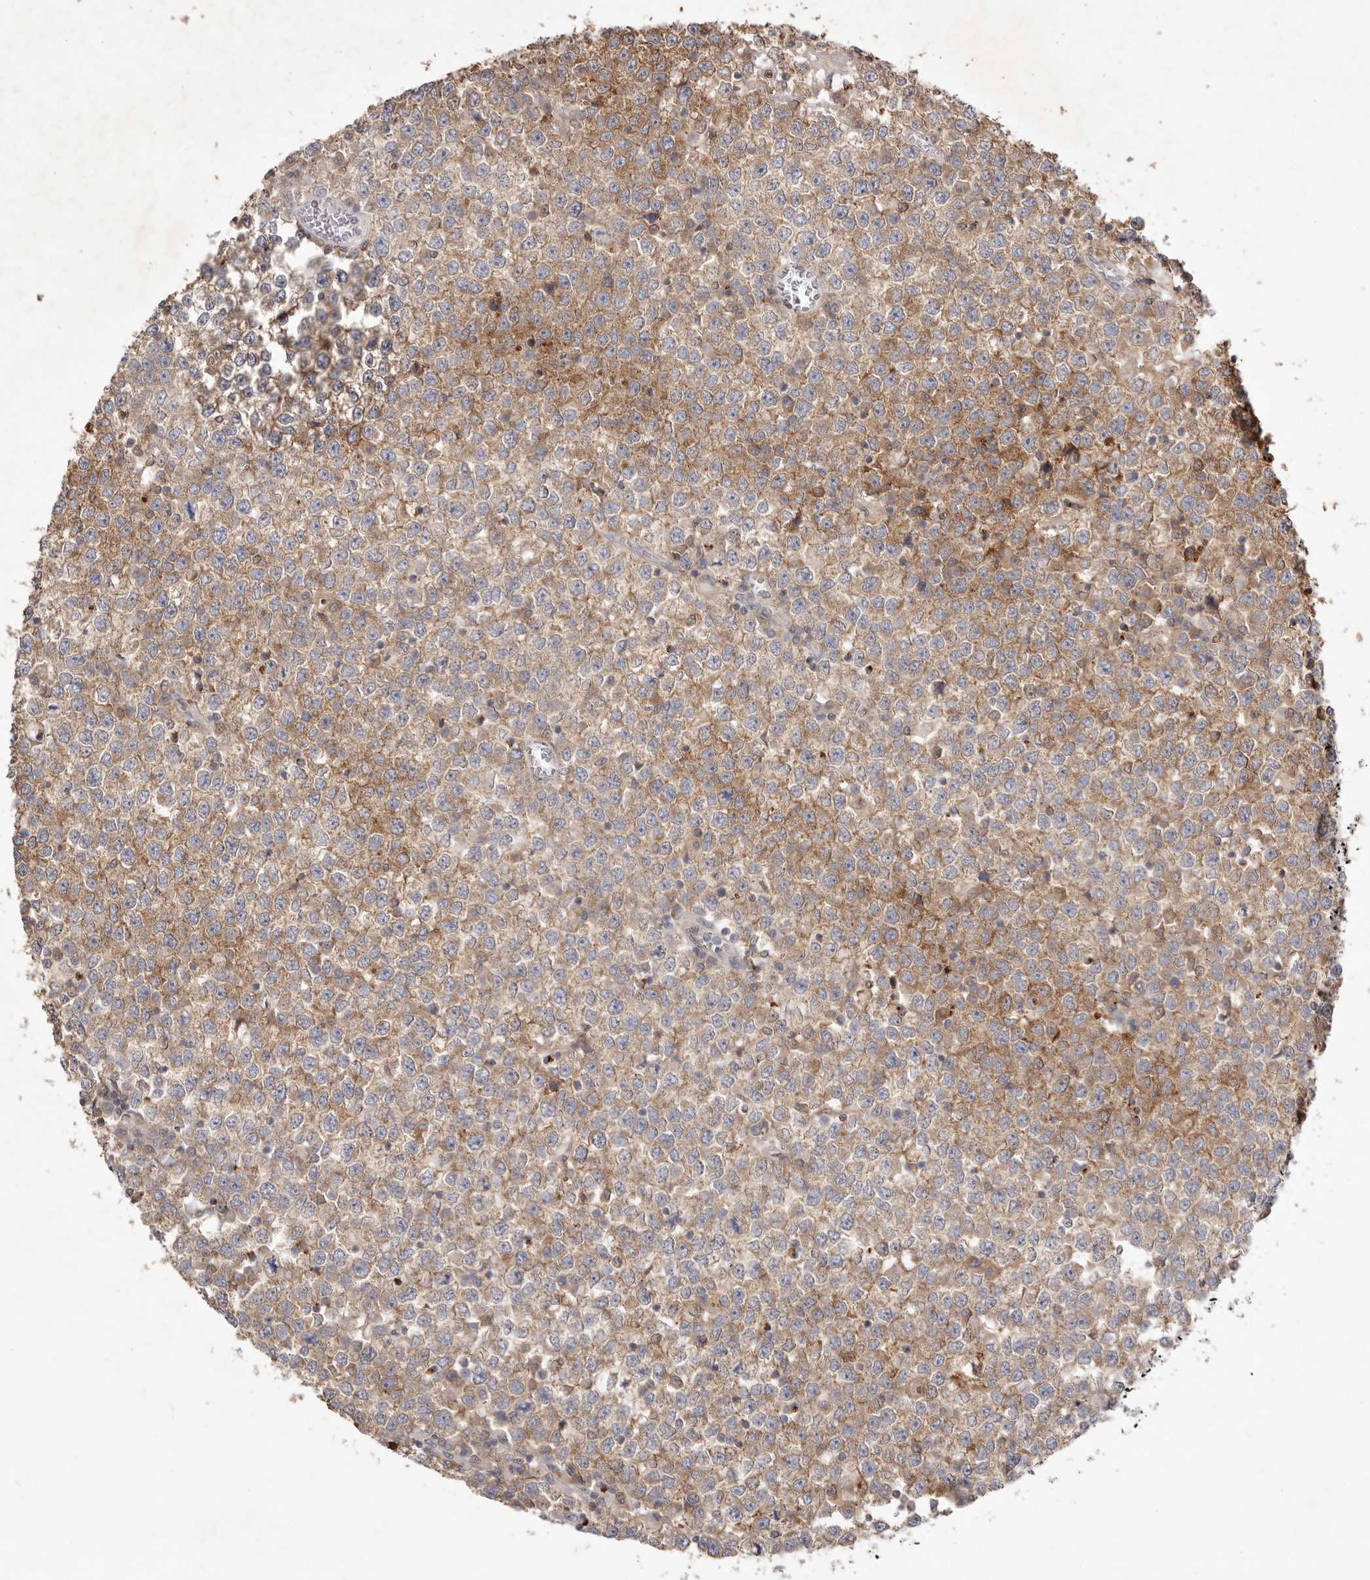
{"staining": {"intensity": "moderate", "quantity": ">75%", "location": "cytoplasmic/membranous"}, "tissue": "testis cancer", "cell_type": "Tumor cells", "image_type": "cancer", "snomed": [{"axis": "morphology", "description": "Seminoma, NOS"}, {"axis": "topography", "description": "Testis"}], "caption": "Testis seminoma stained with immunohistochemistry (IHC) displays moderate cytoplasmic/membranous positivity in approximately >75% of tumor cells.", "gene": "TADA1", "patient": {"sex": "male", "age": 65}}